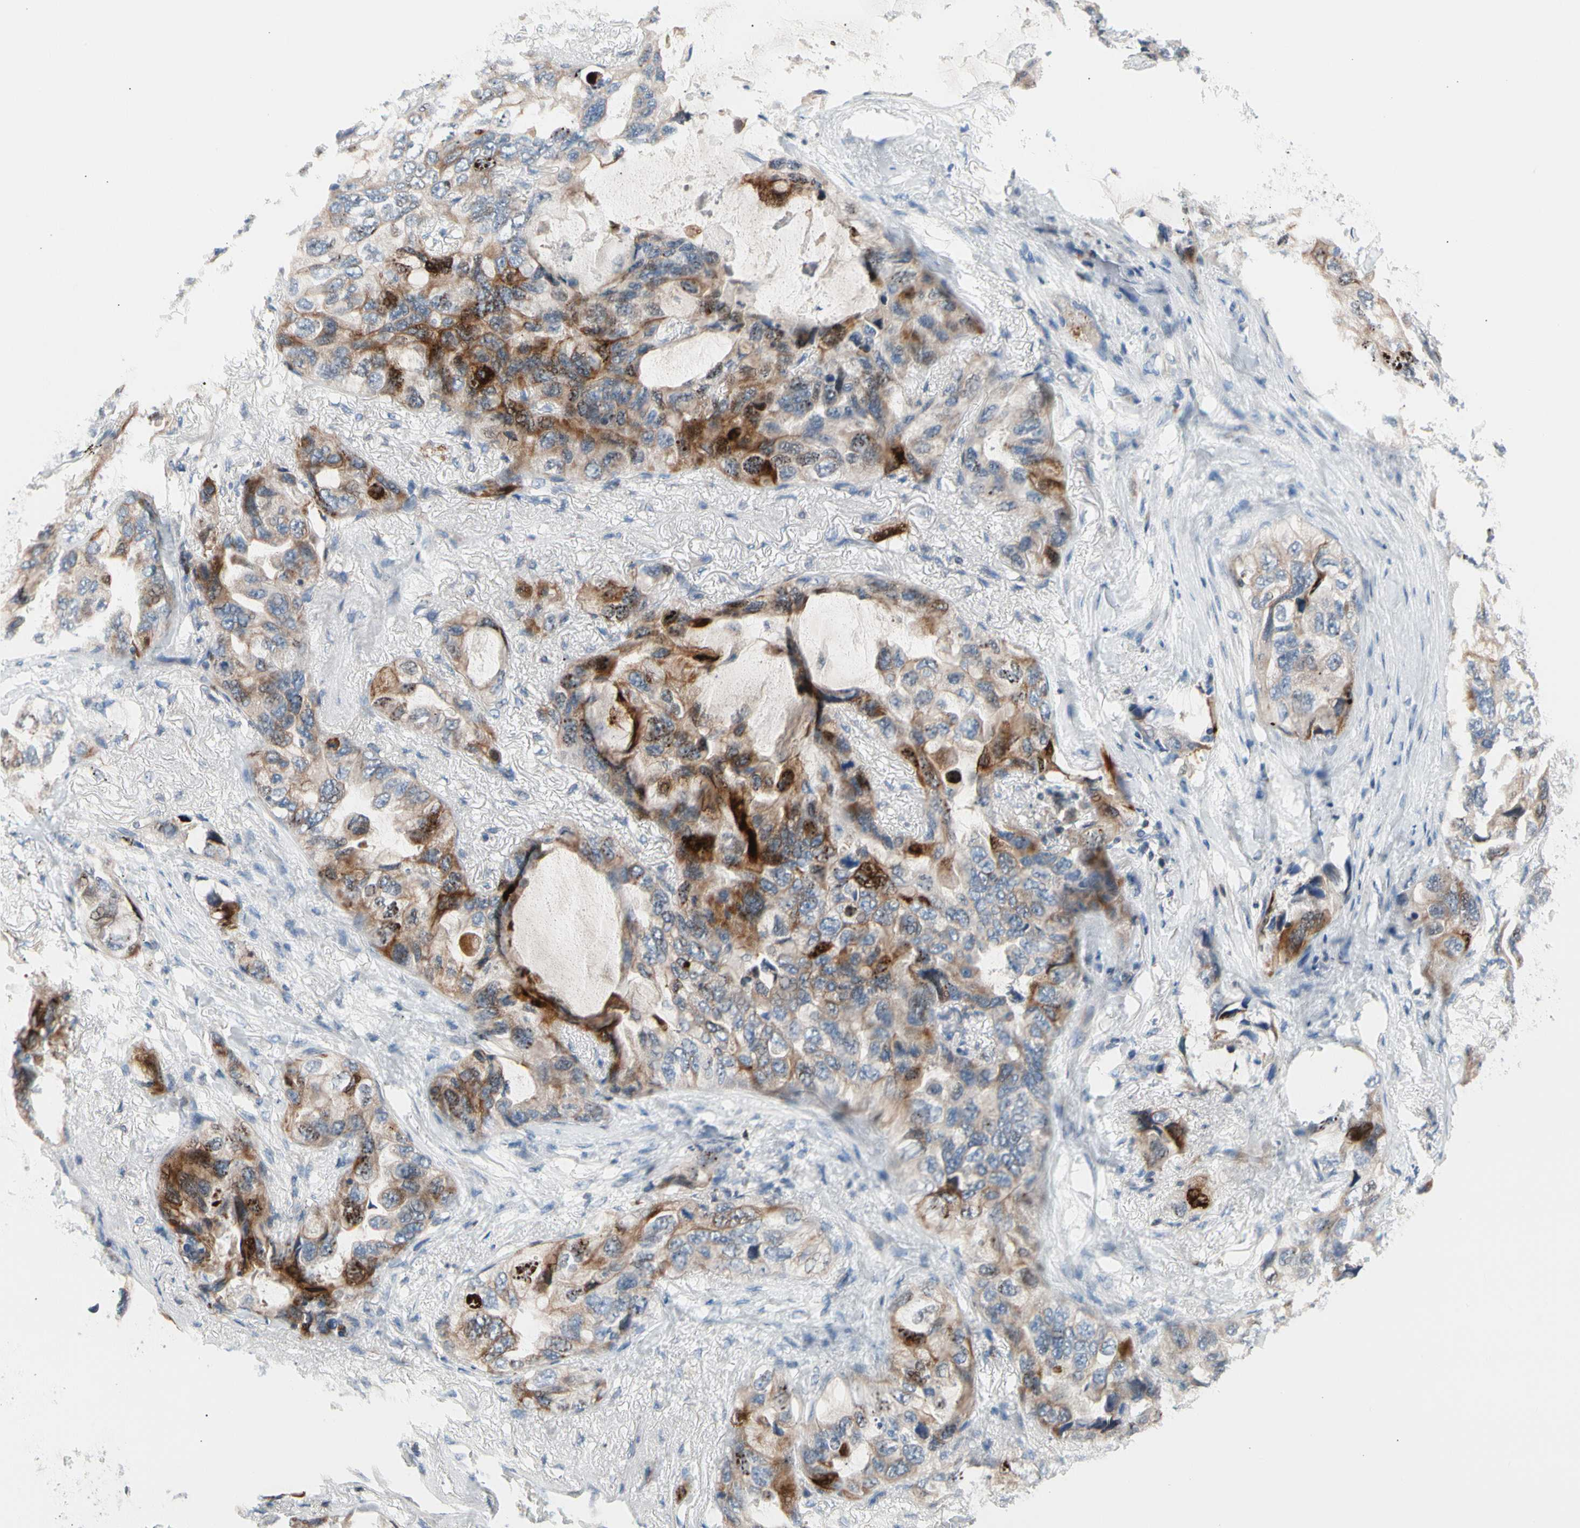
{"staining": {"intensity": "moderate", "quantity": "25%-75%", "location": "cytoplasmic/membranous"}, "tissue": "lung cancer", "cell_type": "Tumor cells", "image_type": "cancer", "snomed": [{"axis": "morphology", "description": "Squamous cell carcinoma, NOS"}, {"axis": "topography", "description": "Lung"}], "caption": "This photomicrograph displays immunohistochemistry (IHC) staining of lung squamous cell carcinoma, with medium moderate cytoplasmic/membranous positivity in about 25%-75% of tumor cells.", "gene": "MAP3K3", "patient": {"sex": "female", "age": 73}}